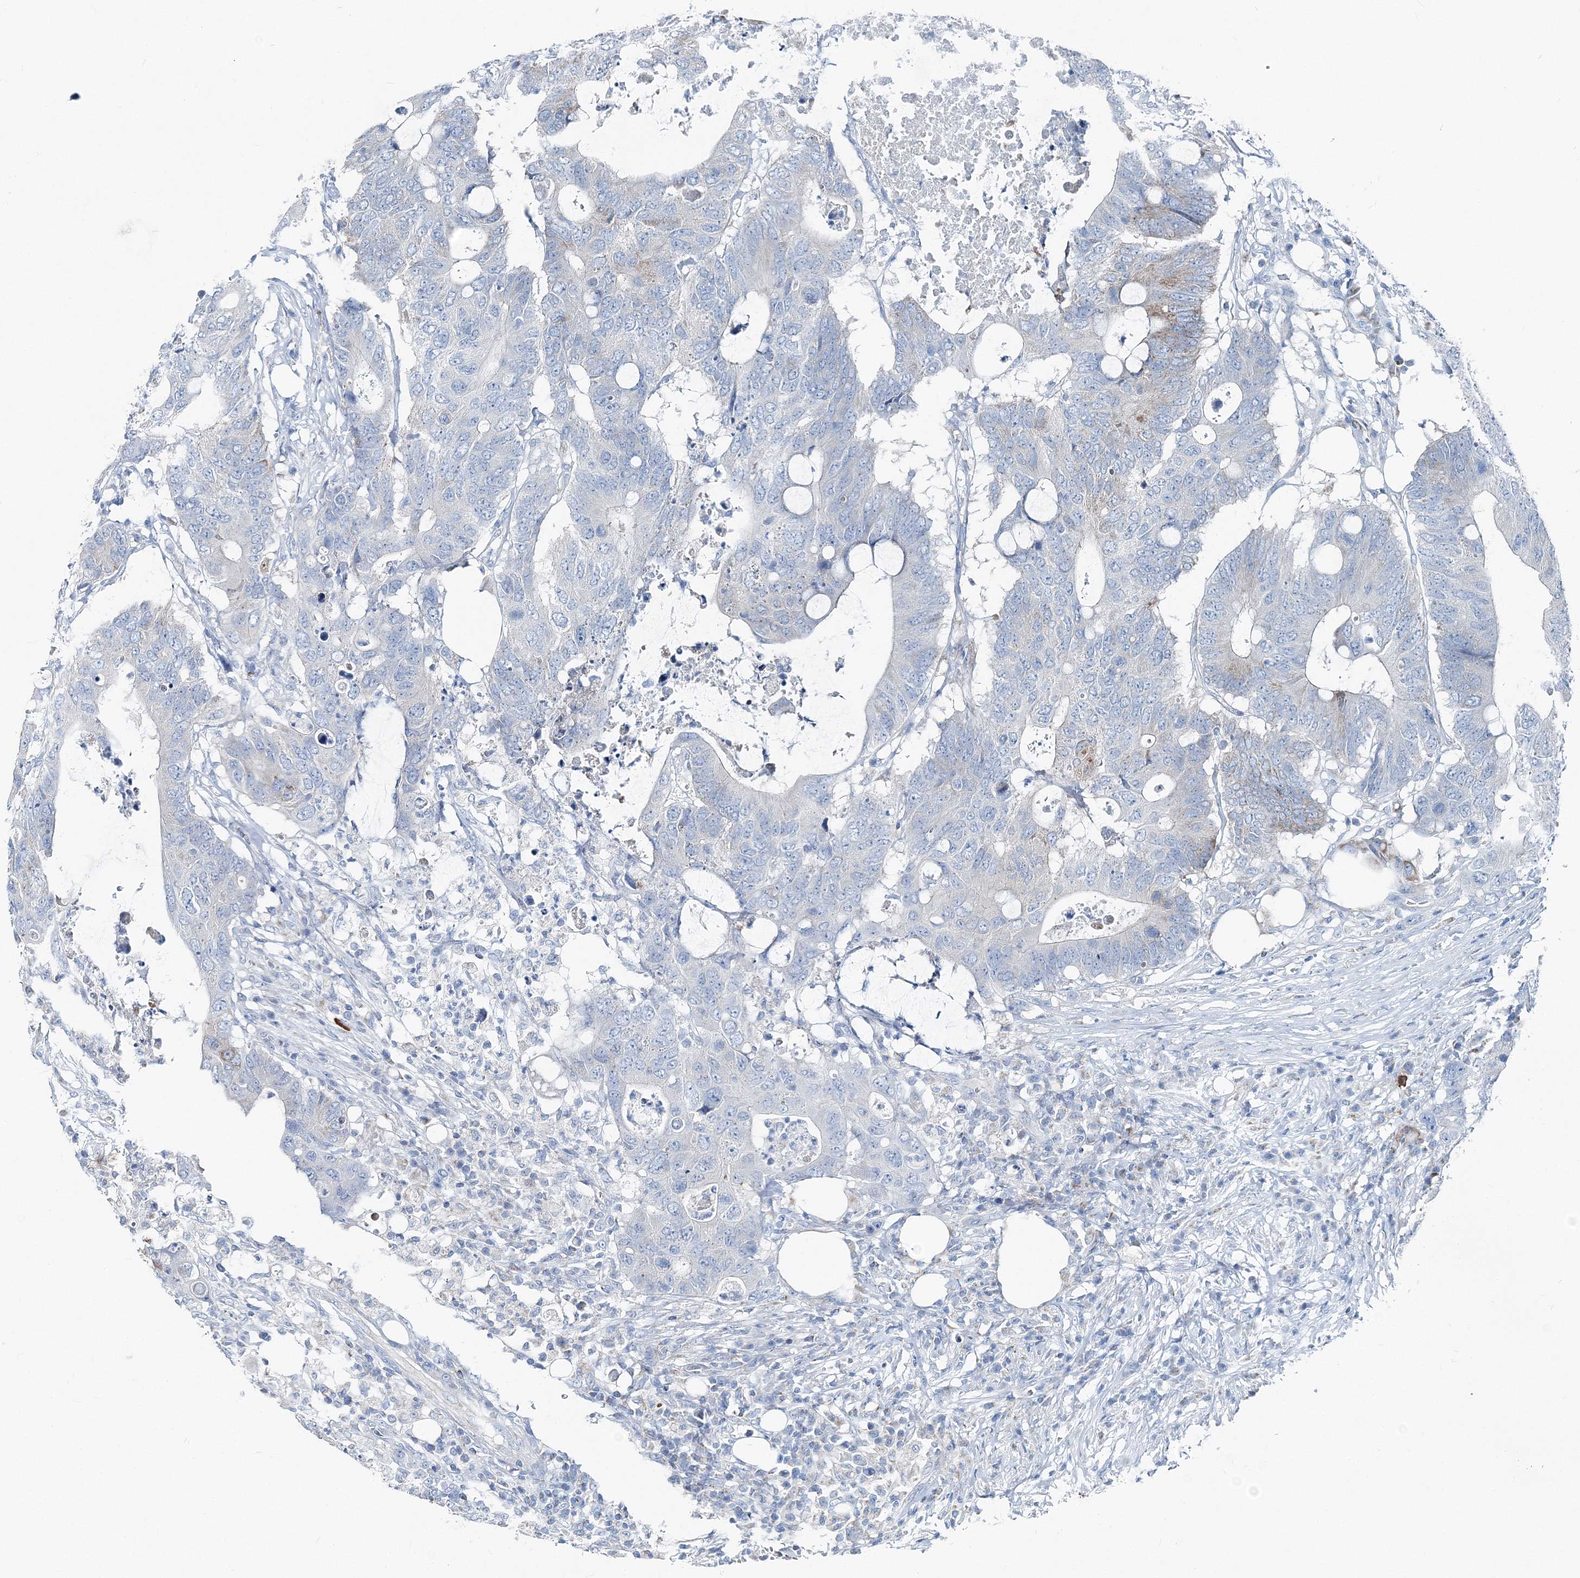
{"staining": {"intensity": "negative", "quantity": "none", "location": "none"}, "tissue": "colorectal cancer", "cell_type": "Tumor cells", "image_type": "cancer", "snomed": [{"axis": "morphology", "description": "Adenocarcinoma, NOS"}, {"axis": "topography", "description": "Colon"}], "caption": "Protein analysis of colorectal adenocarcinoma exhibits no significant positivity in tumor cells.", "gene": "GABARAPL2", "patient": {"sex": "male", "age": 71}}